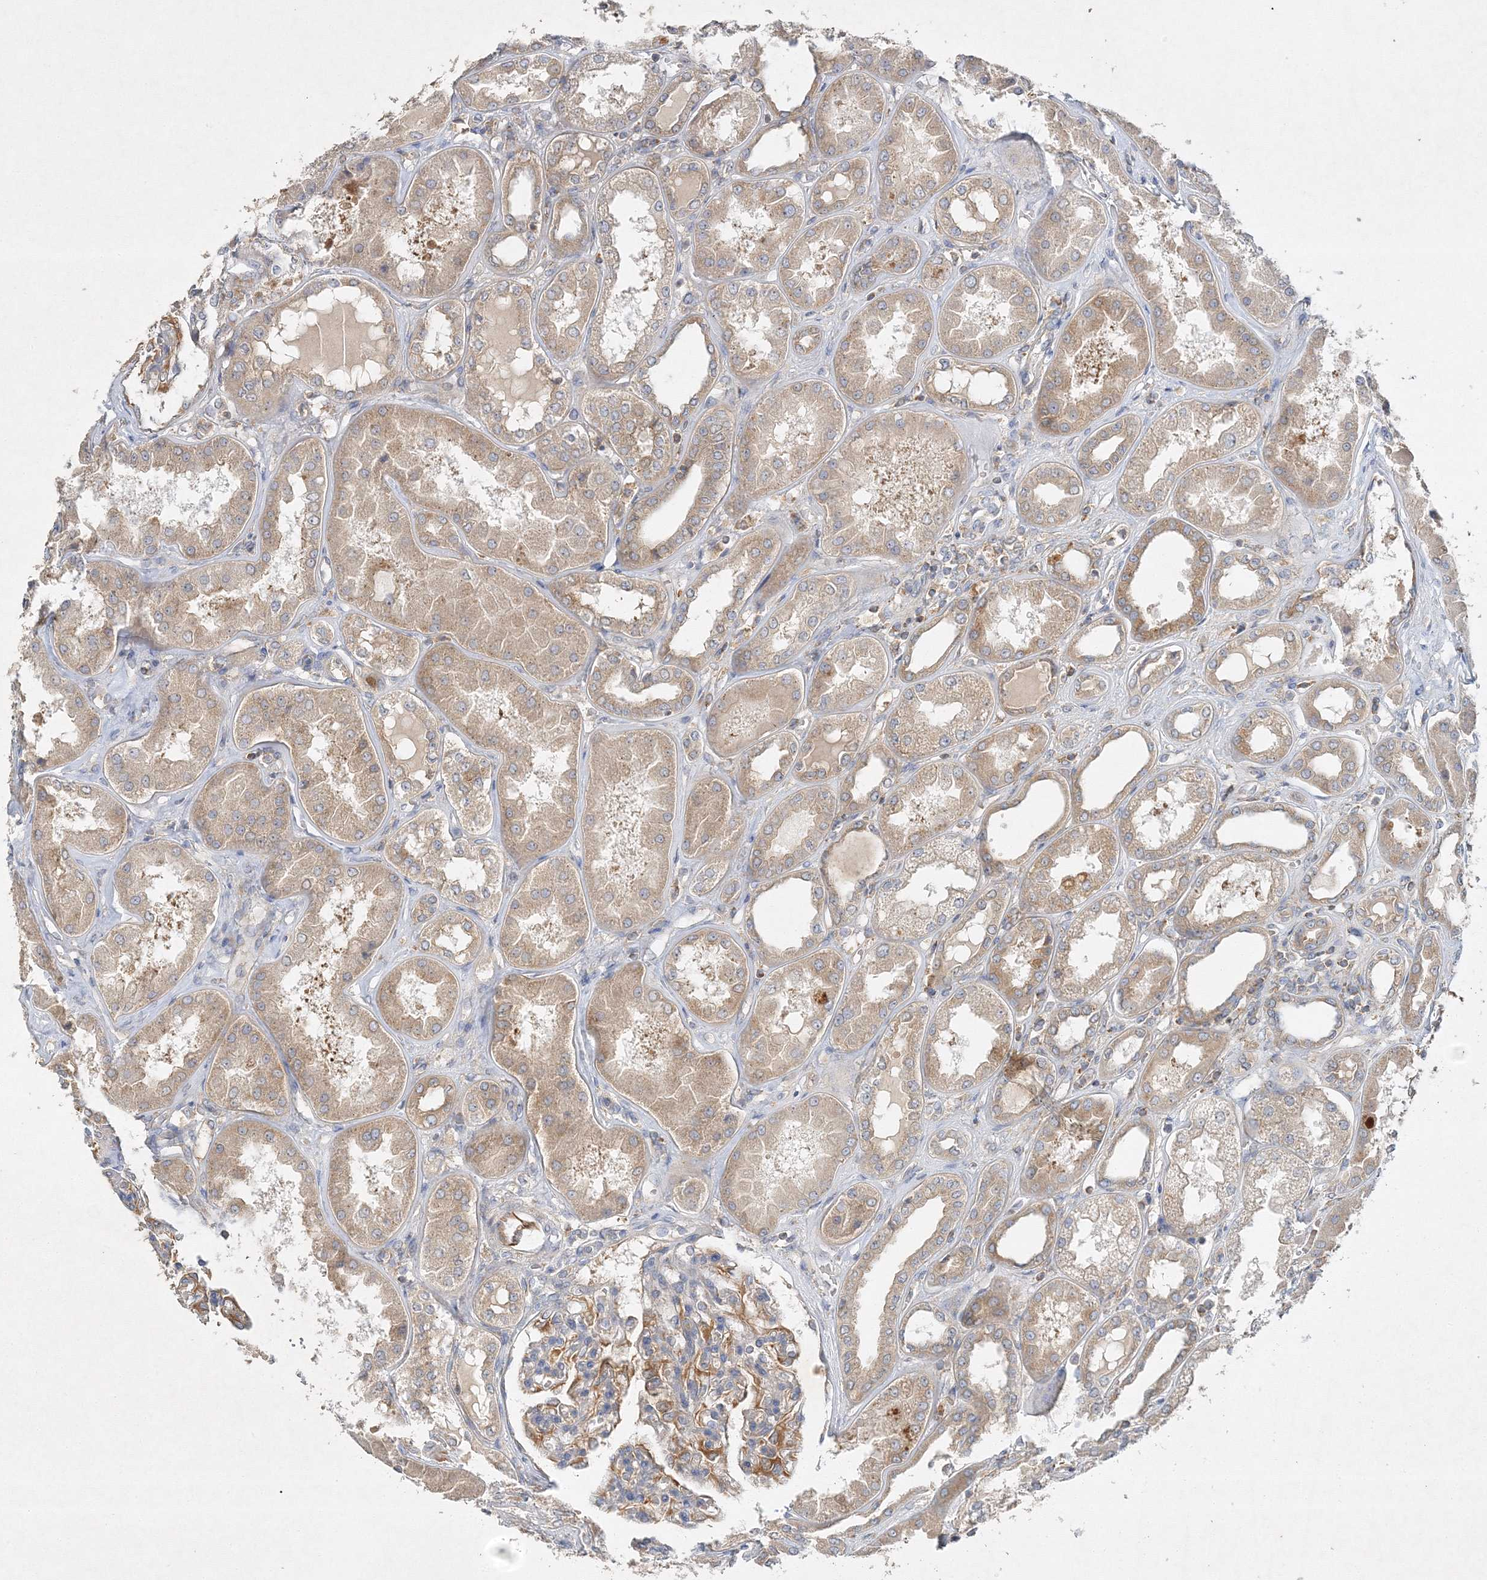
{"staining": {"intensity": "moderate", "quantity": "25%-75%", "location": "cytoplasmic/membranous"}, "tissue": "kidney", "cell_type": "Cells in glomeruli", "image_type": "normal", "snomed": [{"axis": "morphology", "description": "Normal tissue, NOS"}, {"axis": "topography", "description": "Kidney"}], "caption": "A high-resolution image shows immunohistochemistry (IHC) staining of benign kidney, which exhibits moderate cytoplasmic/membranous staining in about 25%-75% of cells in glomeruli.", "gene": "WDR37", "patient": {"sex": "female", "age": 56}}